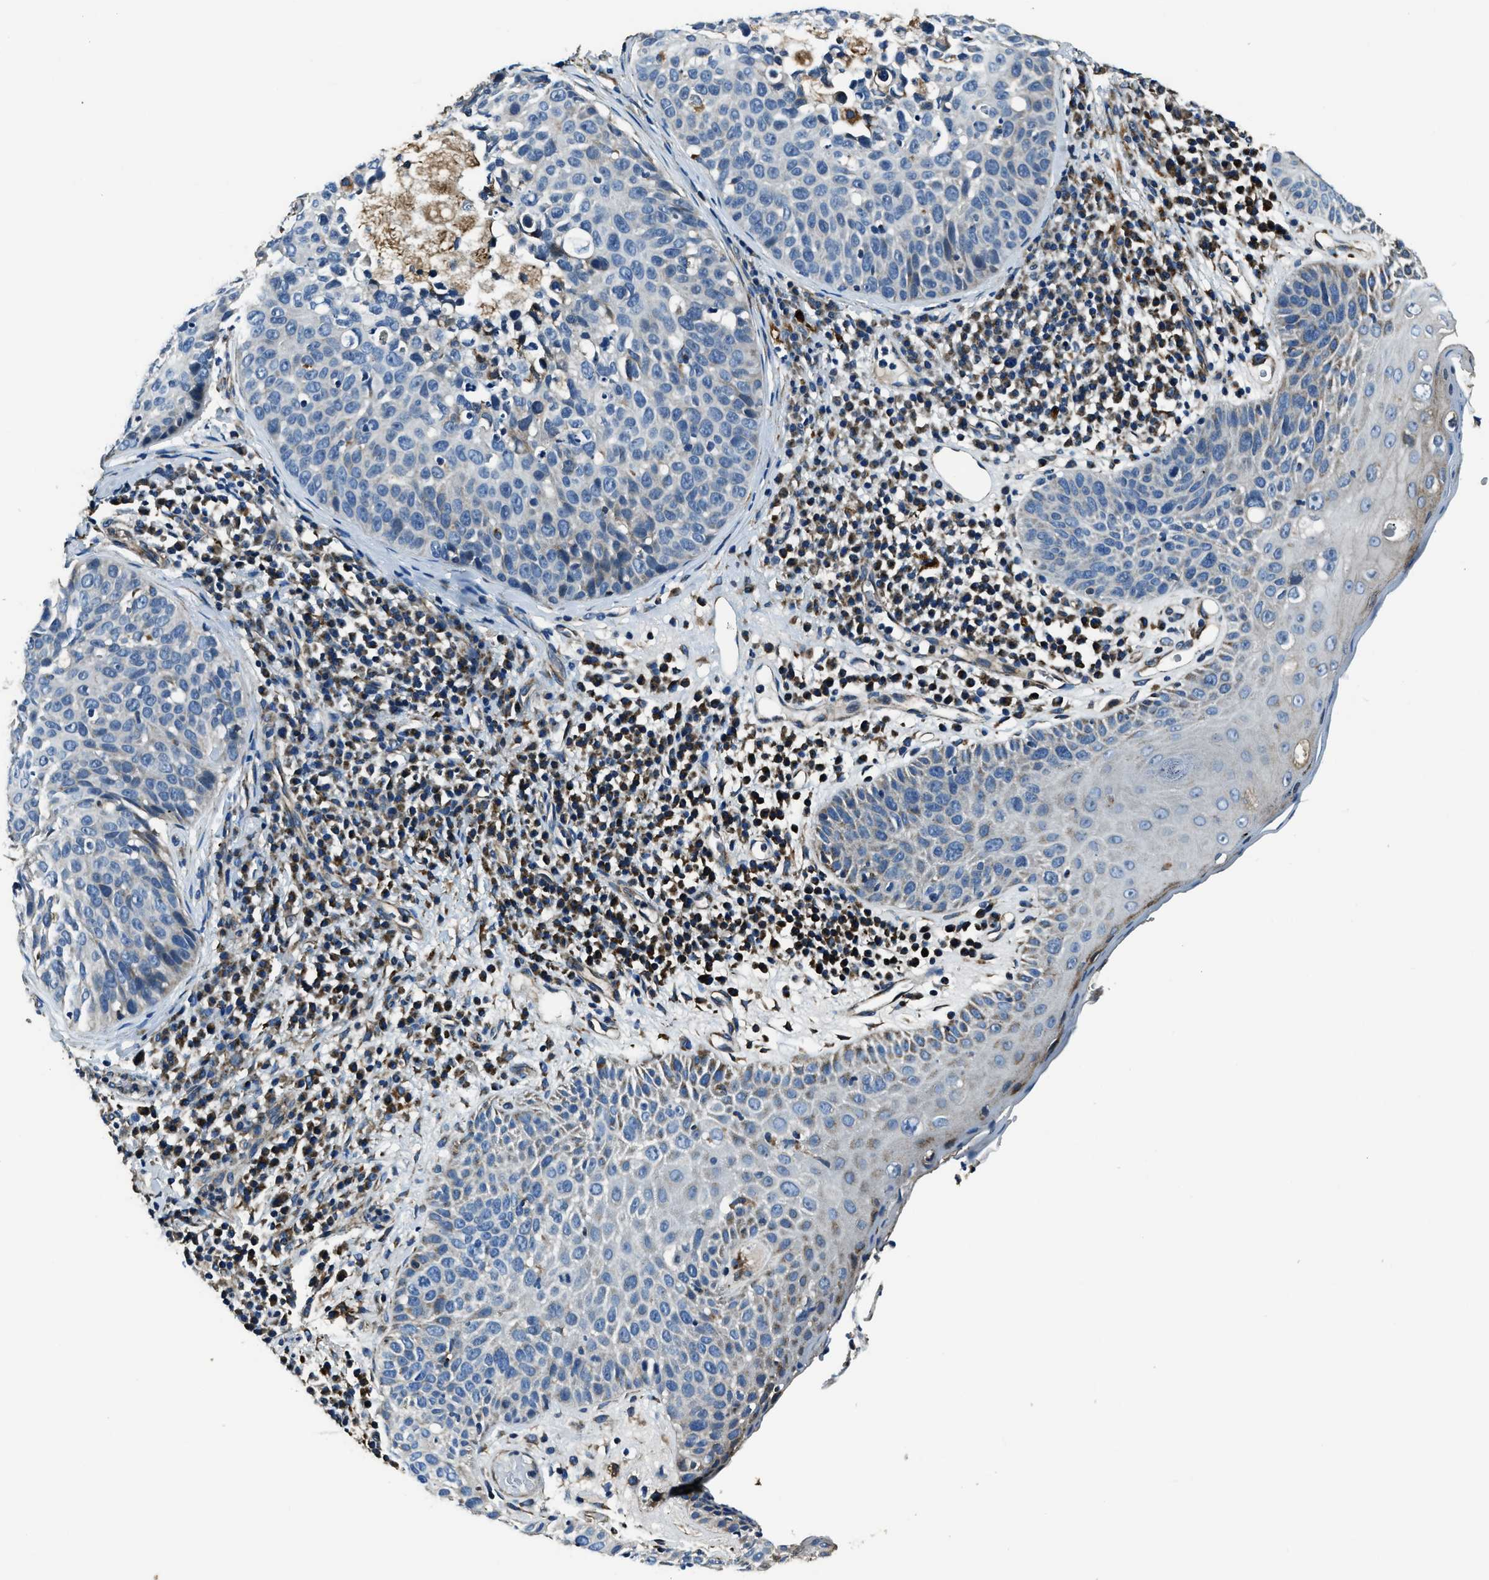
{"staining": {"intensity": "weak", "quantity": "<25%", "location": "cytoplasmic/membranous"}, "tissue": "skin cancer", "cell_type": "Tumor cells", "image_type": "cancer", "snomed": [{"axis": "morphology", "description": "Squamous cell carcinoma in situ, NOS"}, {"axis": "morphology", "description": "Squamous cell carcinoma, NOS"}, {"axis": "topography", "description": "Skin"}], "caption": "Micrograph shows no significant protein staining in tumor cells of skin cancer (squamous cell carcinoma). Brightfield microscopy of immunohistochemistry stained with DAB (brown) and hematoxylin (blue), captured at high magnification.", "gene": "OGDH", "patient": {"sex": "male", "age": 93}}